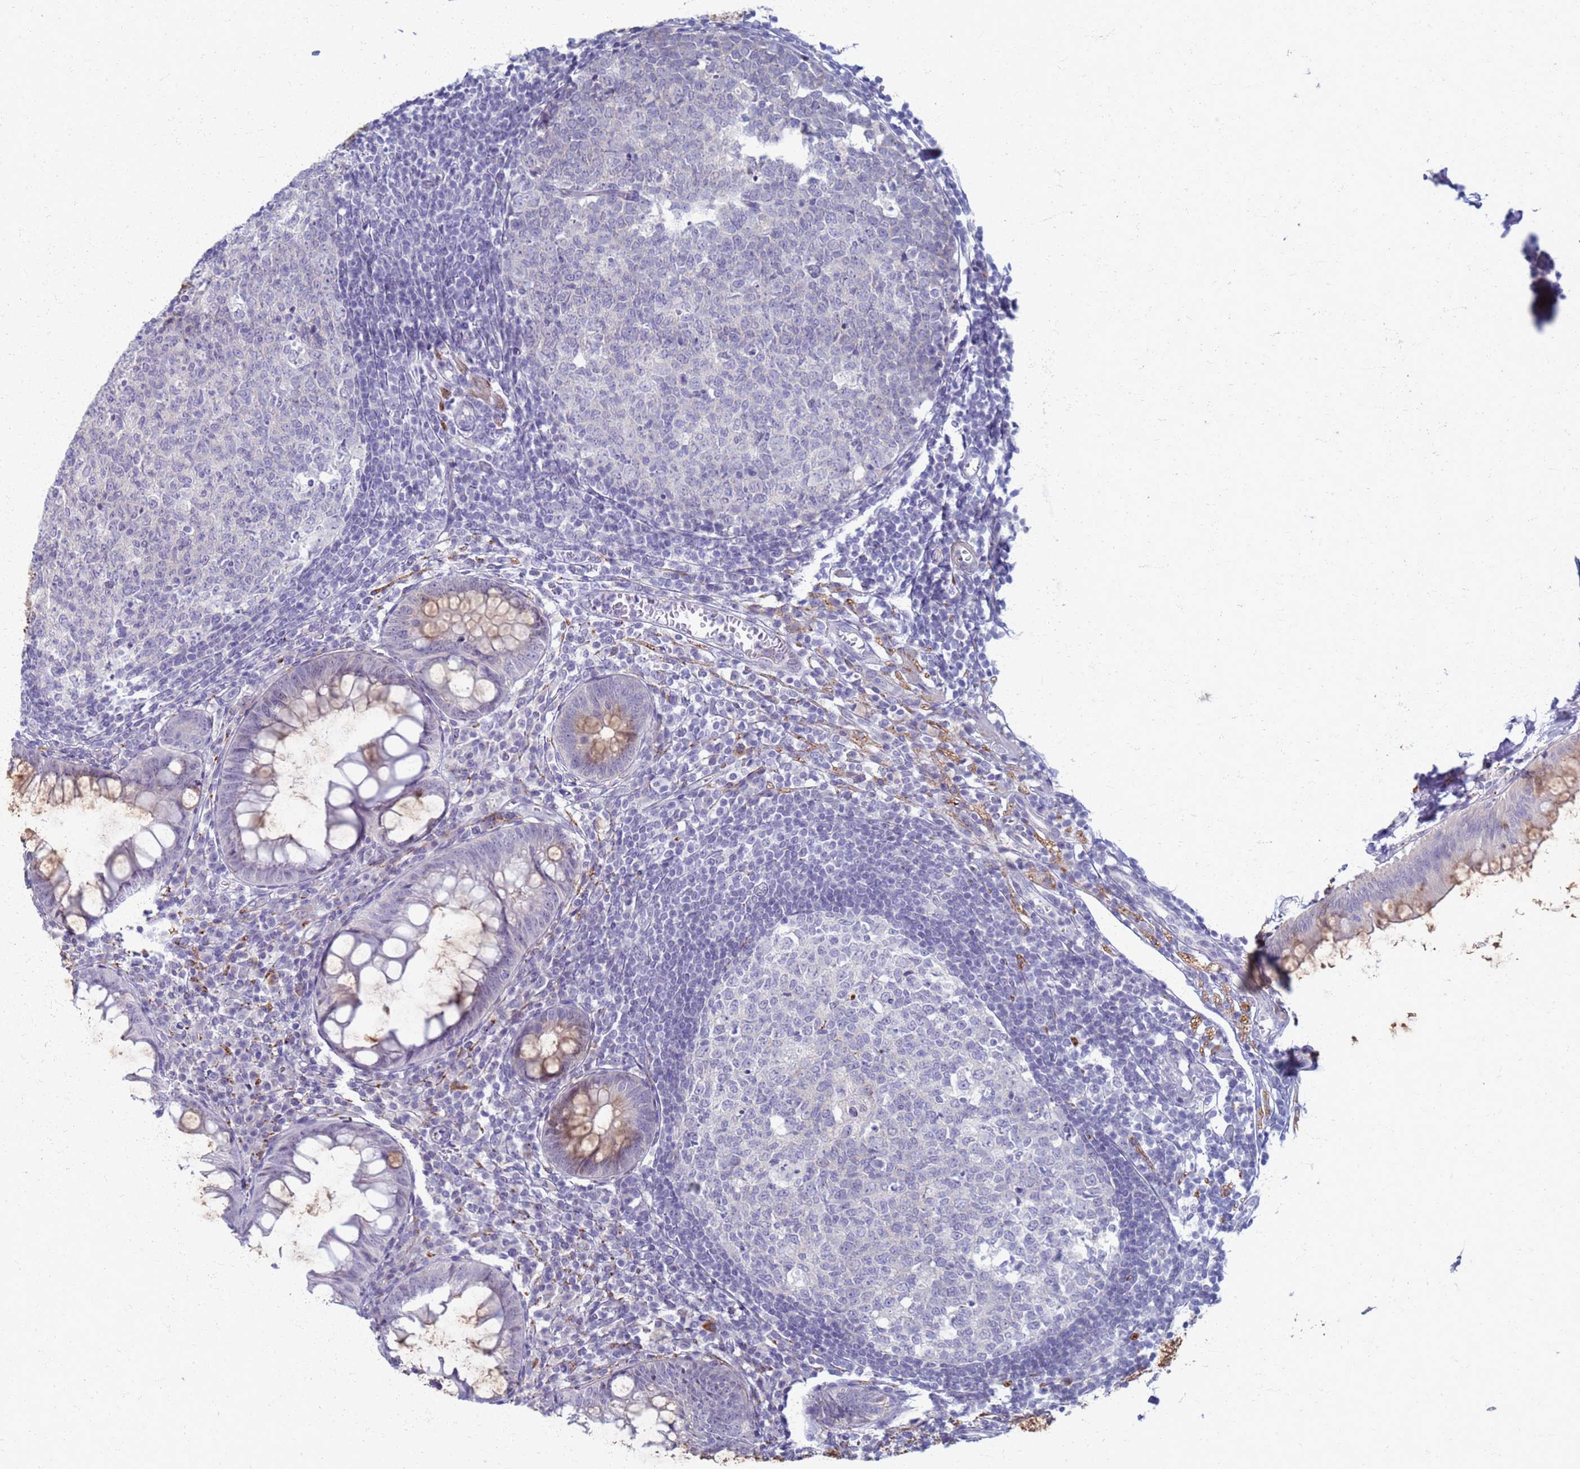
{"staining": {"intensity": "weak", "quantity": "<25%", "location": "cytoplasmic/membranous"}, "tissue": "appendix", "cell_type": "Glandular cells", "image_type": "normal", "snomed": [{"axis": "morphology", "description": "Normal tissue, NOS"}, {"axis": "topography", "description": "Appendix"}], "caption": "This photomicrograph is of benign appendix stained with immunohistochemistry (IHC) to label a protein in brown with the nuclei are counter-stained blue. There is no positivity in glandular cells.", "gene": "CLCA2", "patient": {"sex": "male", "age": 56}}